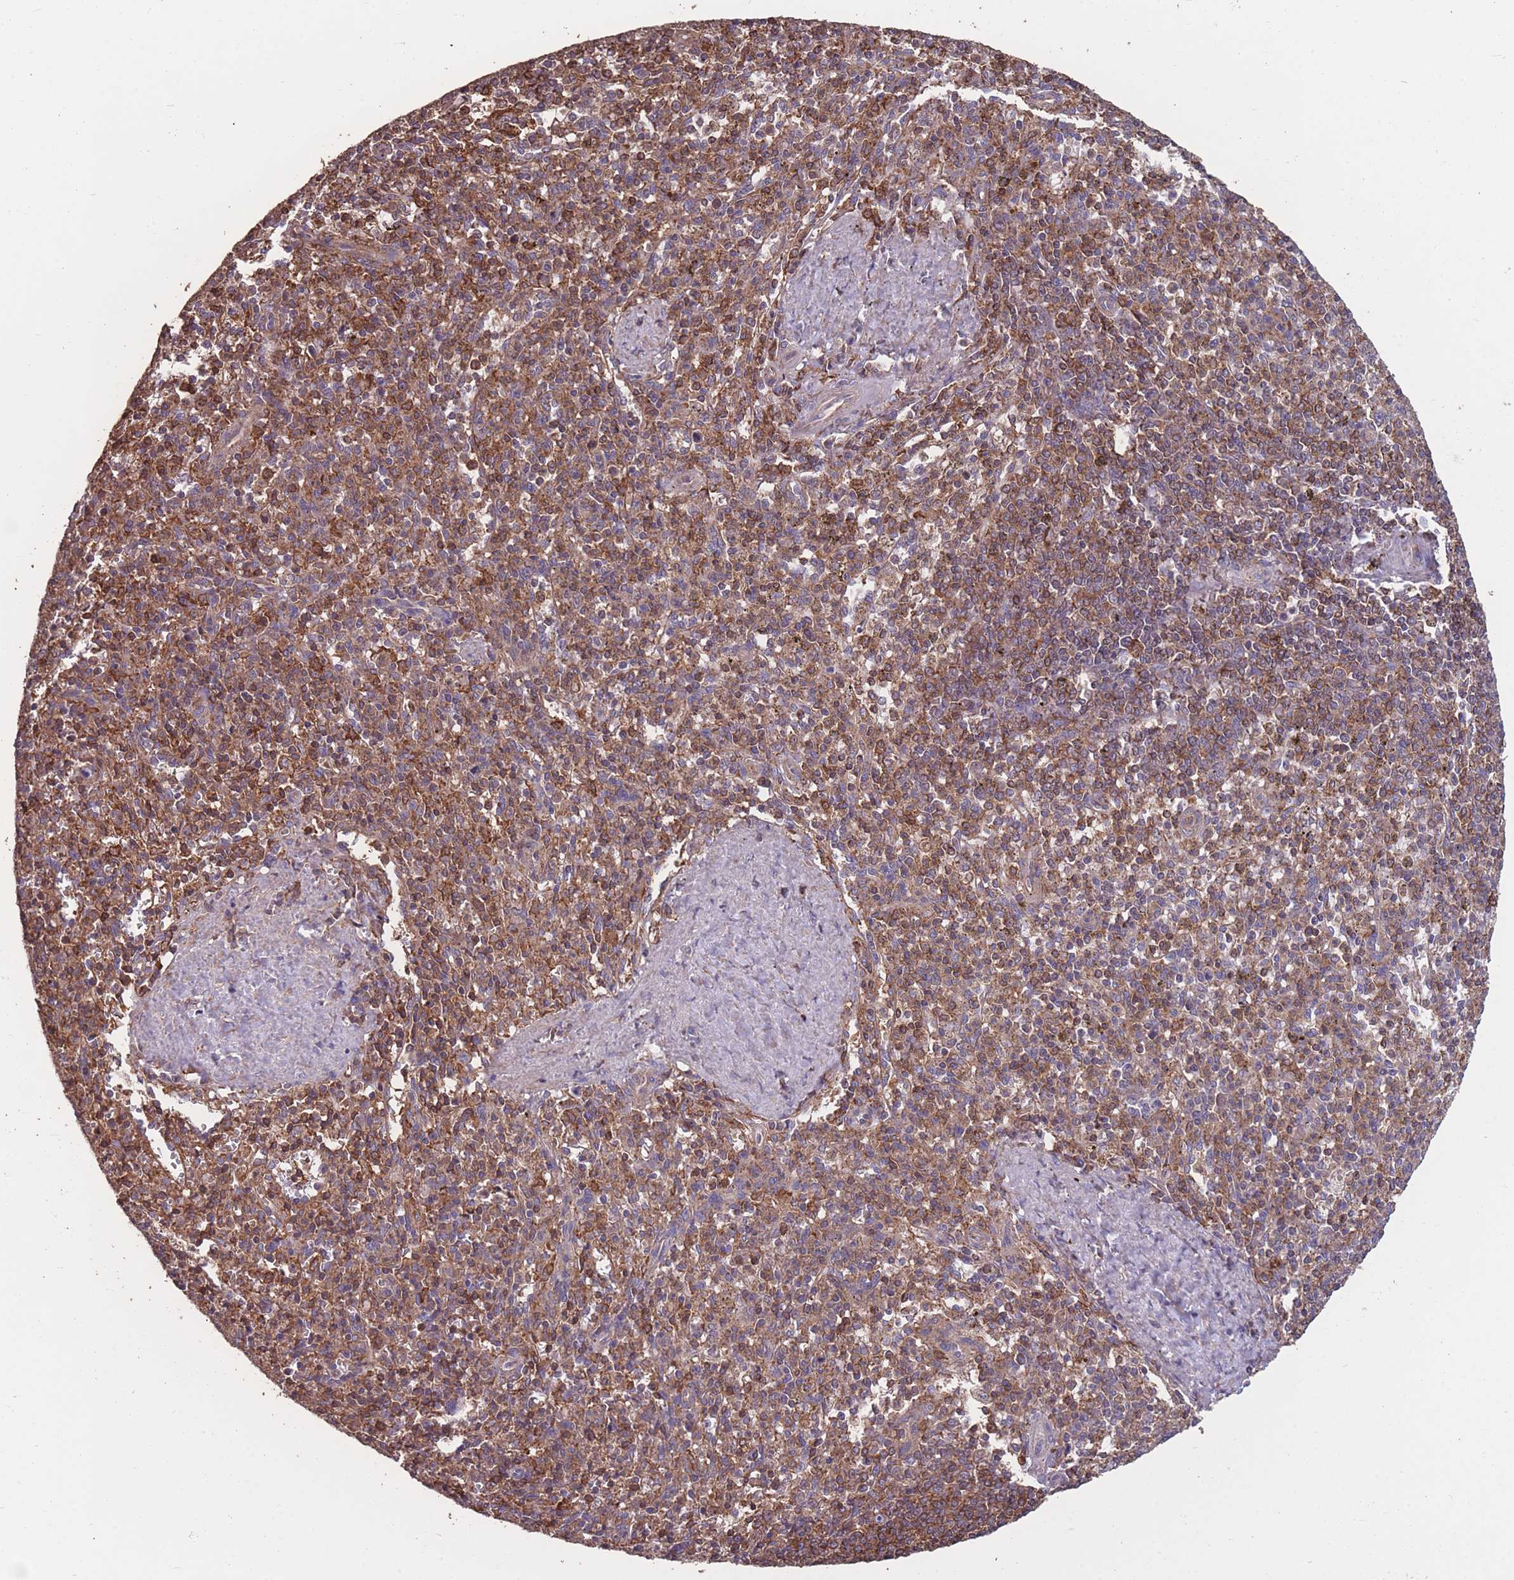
{"staining": {"intensity": "moderate", "quantity": ">75%", "location": "cytoplasmic/membranous"}, "tissue": "spleen", "cell_type": "Cells in red pulp", "image_type": "normal", "snomed": [{"axis": "morphology", "description": "Normal tissue, NOS"}, {"axis": "topography", "description": "Spleen"}], "caption": "Immunohistochemistry (IHC) image of unremarkable spleen stained for a protein (brown), which reveals medium levels of moderate cytoplasmic/membranous positivity in approximately >75% of cells in red pulp.", "gene": "NUDT21", "patient": {"sex": "male", "age": 72}}